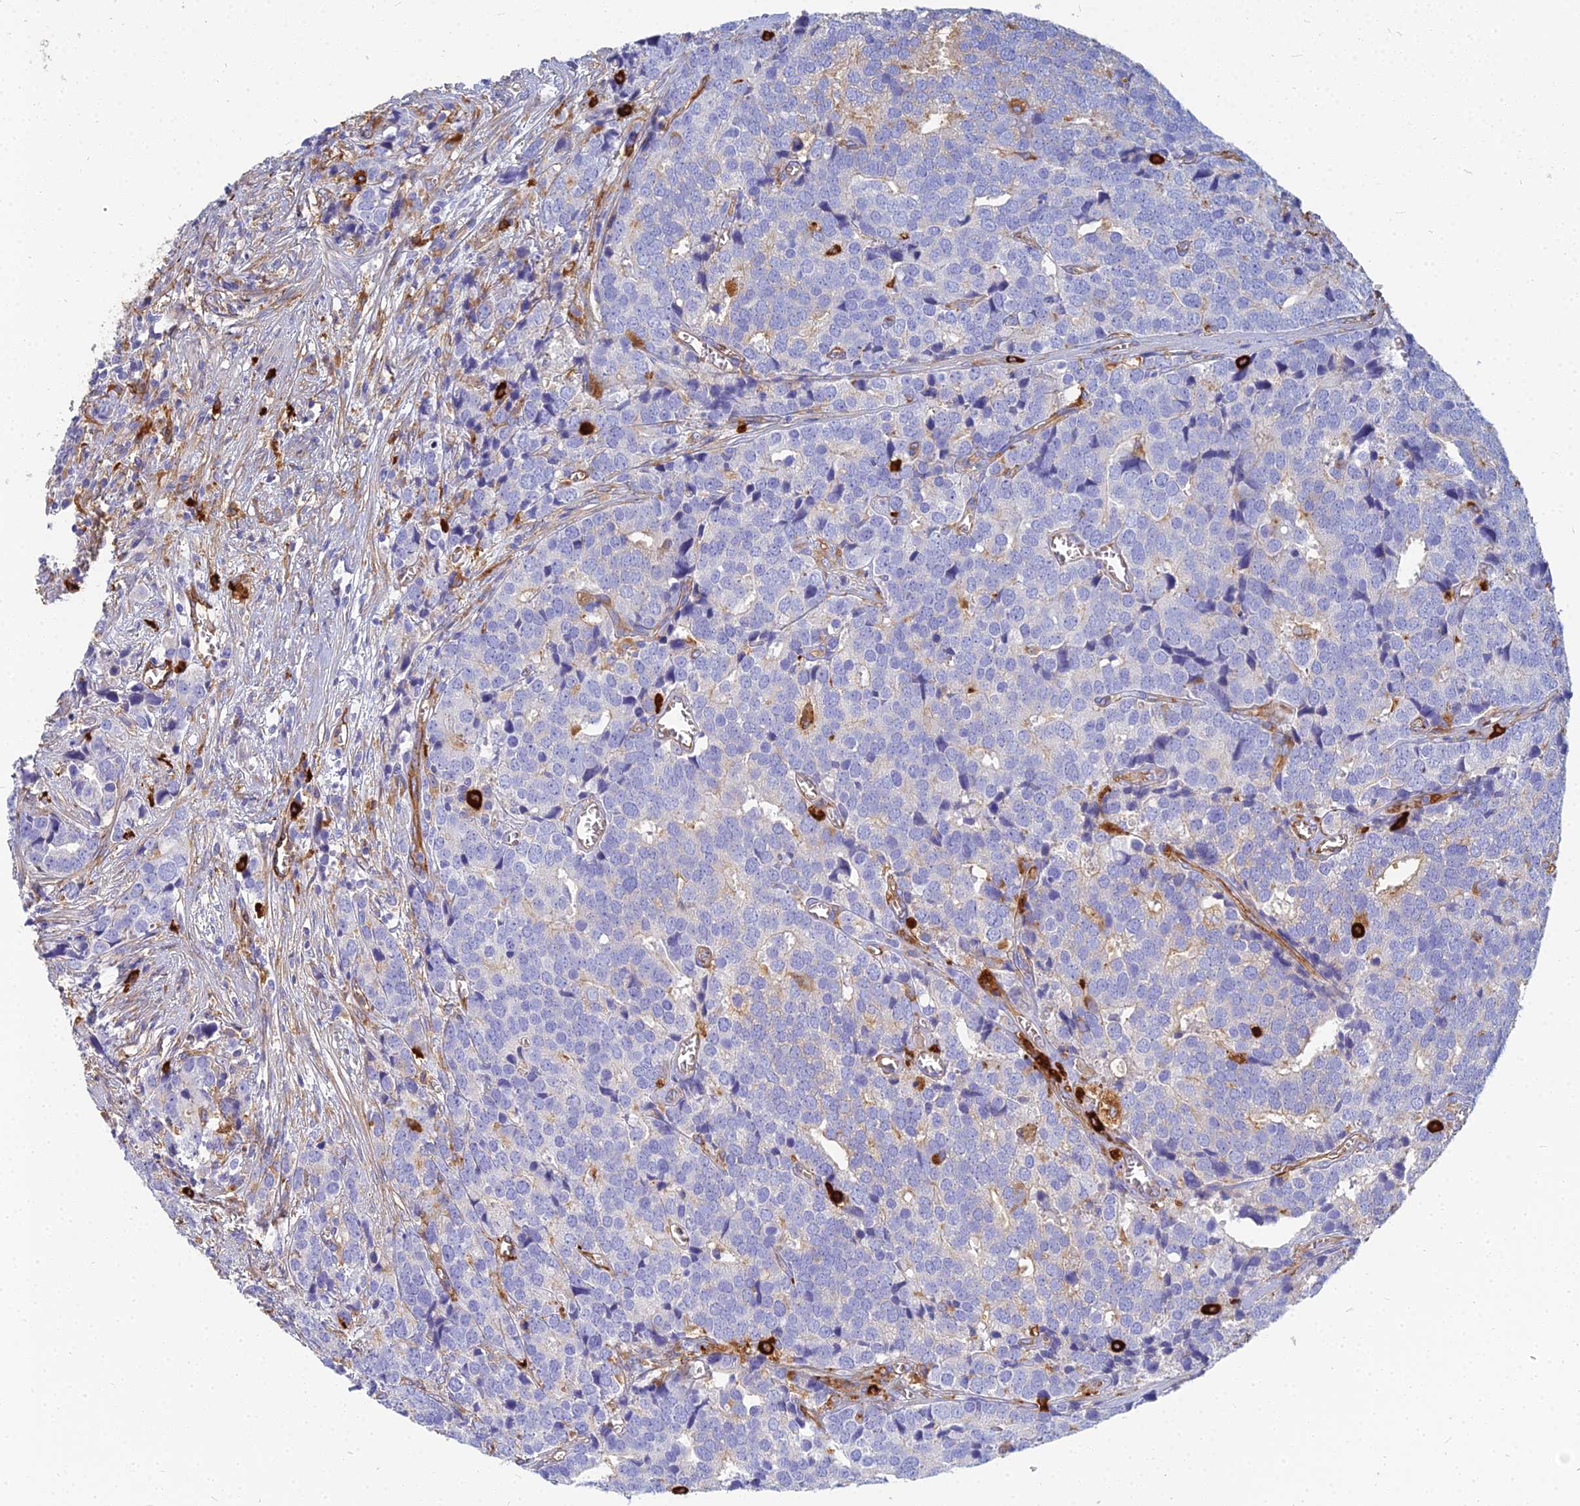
{"staining": {"intensity": "negative", "quantity": "none", "location": "none"}, "tissue": "prostate cancer", "cell_type": "Tumor cells", "image_type": "cancer", "snomed": [{"axis": "morphology", "description": "Adenocarcinoma, High grade"}, {"axis": "topography", "description": "Prostate"}], "caption": "The photomicrograph displays no staining of tumor cells in high-grade adenocarcinoma (prostate). (Brightfield microscopy of DAB immunohistochemistry at high magnification).", "gene": "VAT1", "patient": {"sex": "male", "age": 71}}